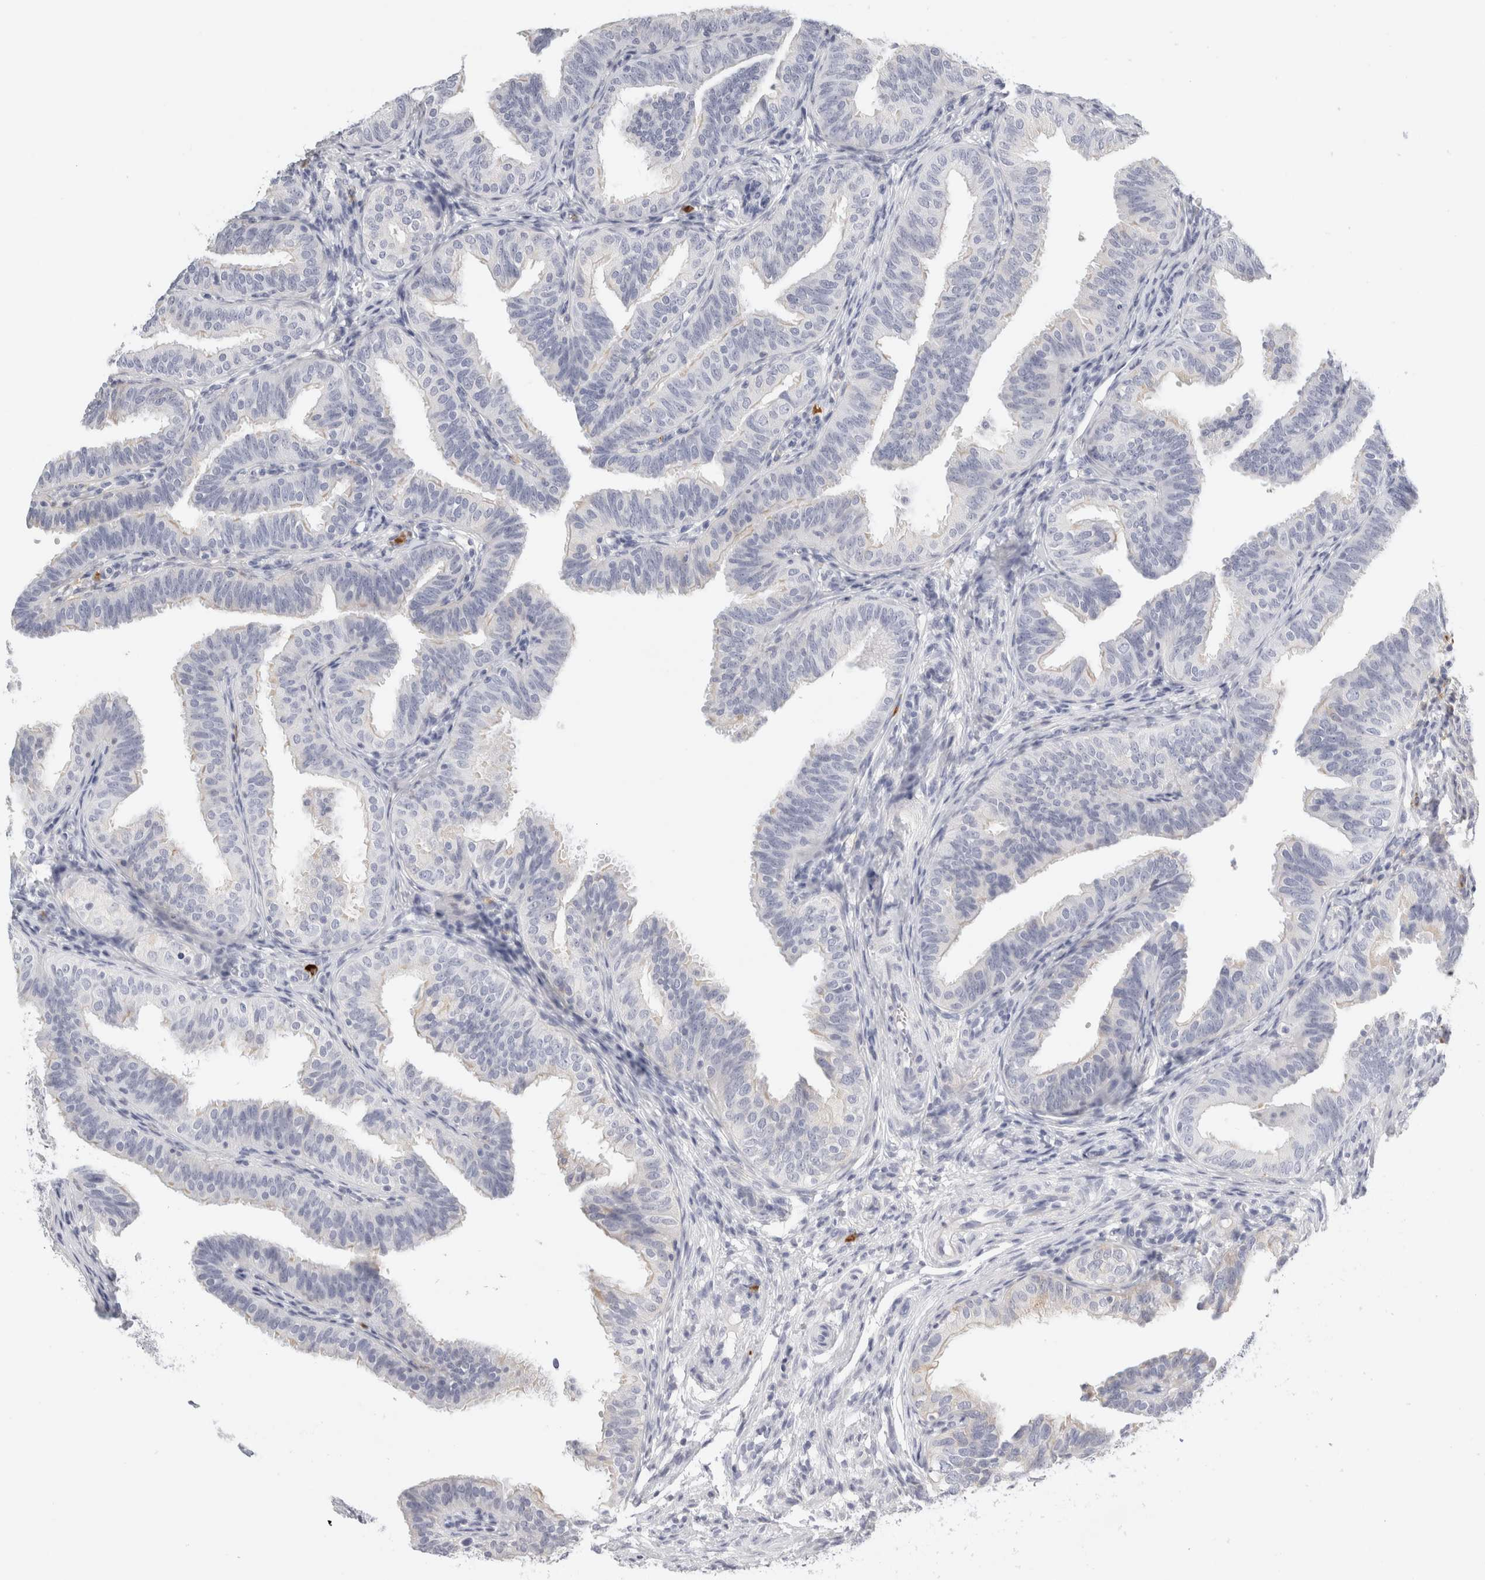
{"staining": {"intensity": "negative", "quantity": "none", "location": "none"}, "tissue": "fallopian tube", "cell_type": "Glandular cells", "image_type": "normal", "snomed": [{"axis": "morphology", "description": "Normal tissue, NOS"}, {"axis": "topography", "description": "Fallopian tube"}], "caption": "Protein analysis of benign fallopian tube displays no significant staining in glandular cells. (Immunohistochemistry, brightfield microscopy, high magnification).", "gene": "FGL2", "patient": {"sex": "female", "age": 35}}